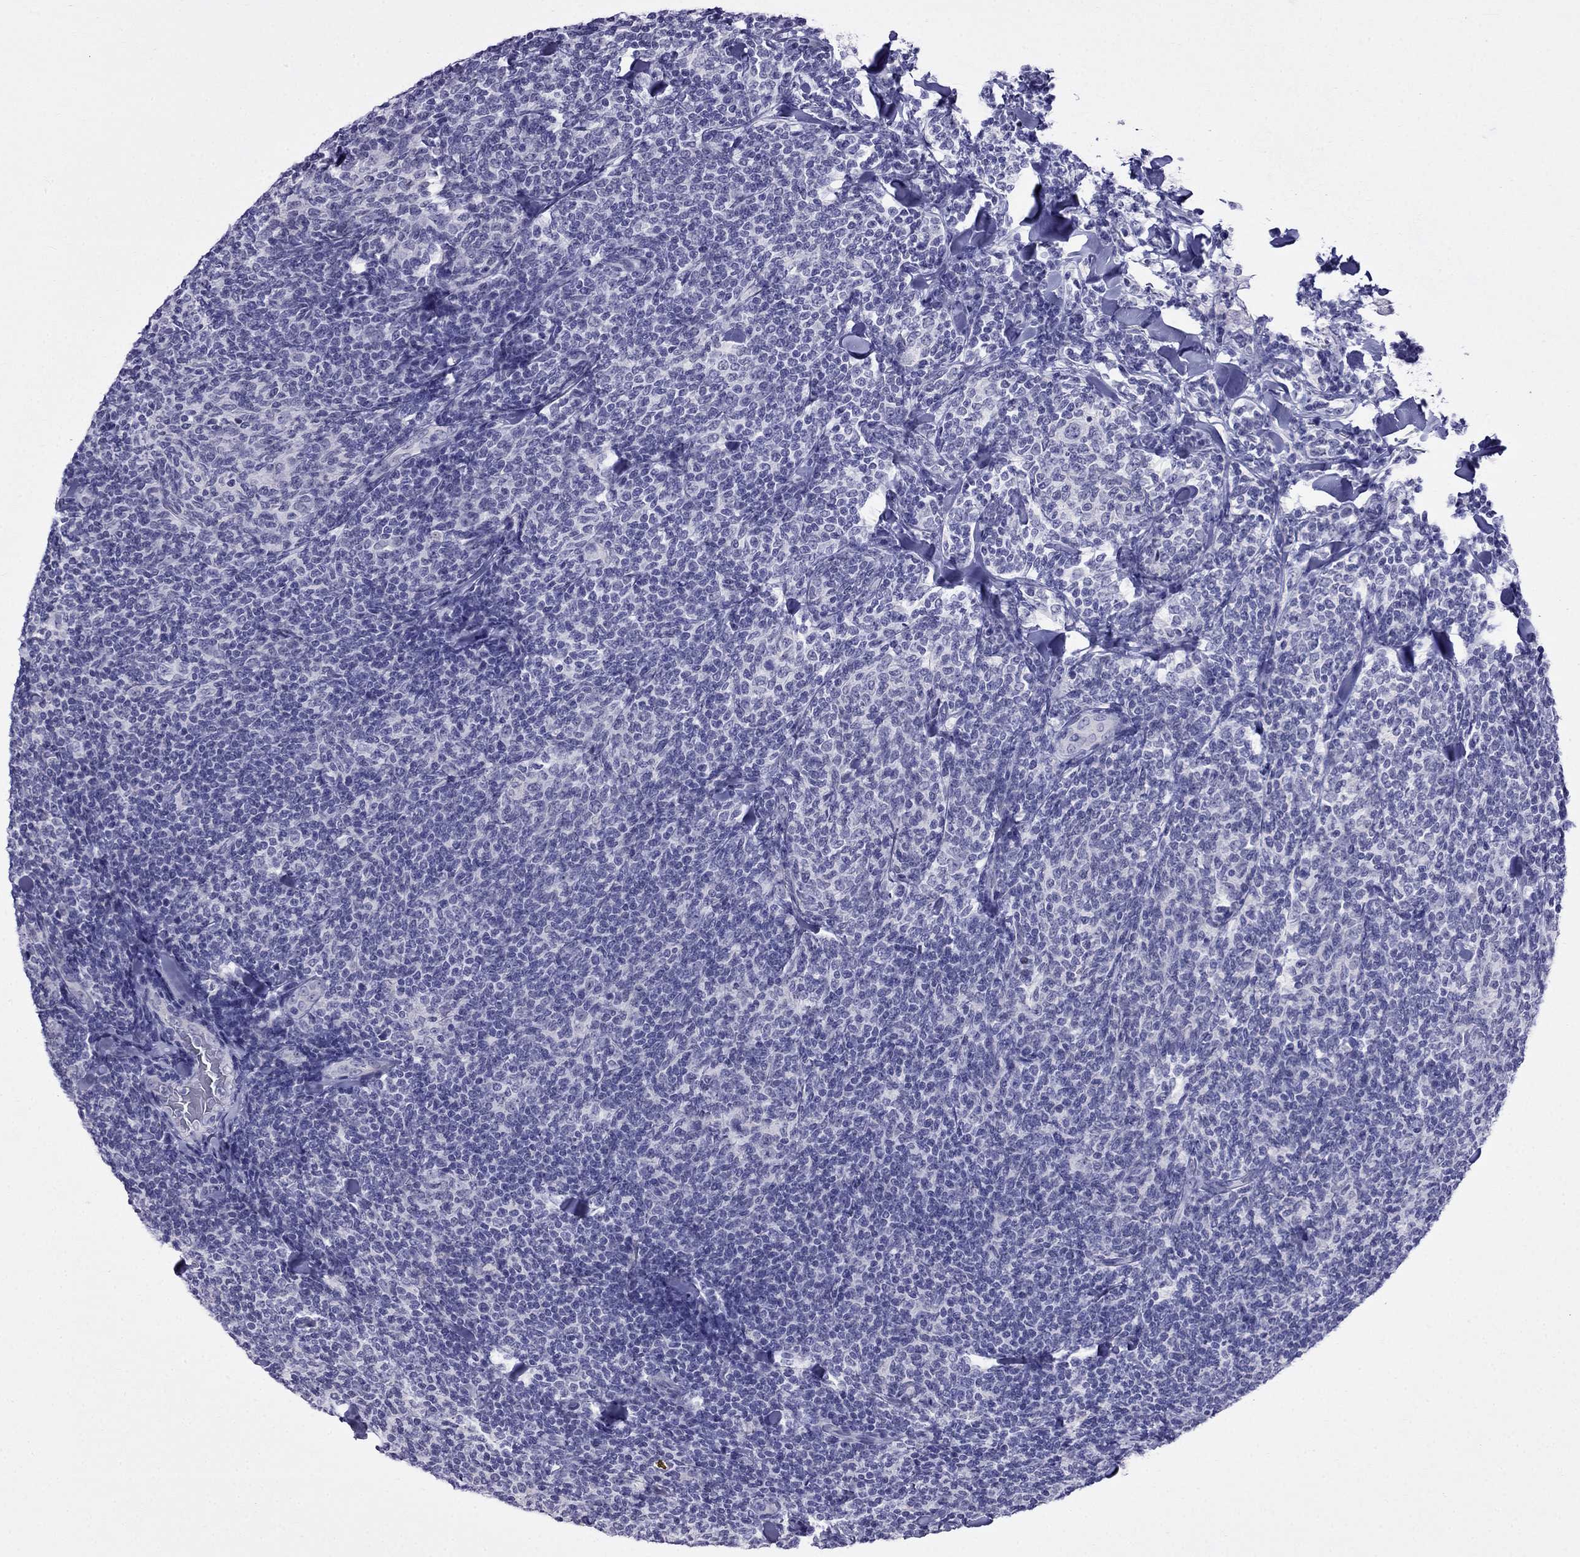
{"staining": {"intensity": "negative", "quantity": "none", "location": "none"}, "tissue": "lymphoma", "cell_type": "Tumor cells", "image_type": "cancer", "snomed": [{"axis": "morphology", "description": "Malignant lymphoma, non-Hodgkin's type, Low grade"}, {"axis": "topography", "description": "Lymph node"}], "caption": "Immunohistochemistry of human low-grade malignant lymphoma, non-Hodgkin's type shows no expression in tumor cells.", "gene": "MGP", "patient": {"sex": "female", "age": 56}}